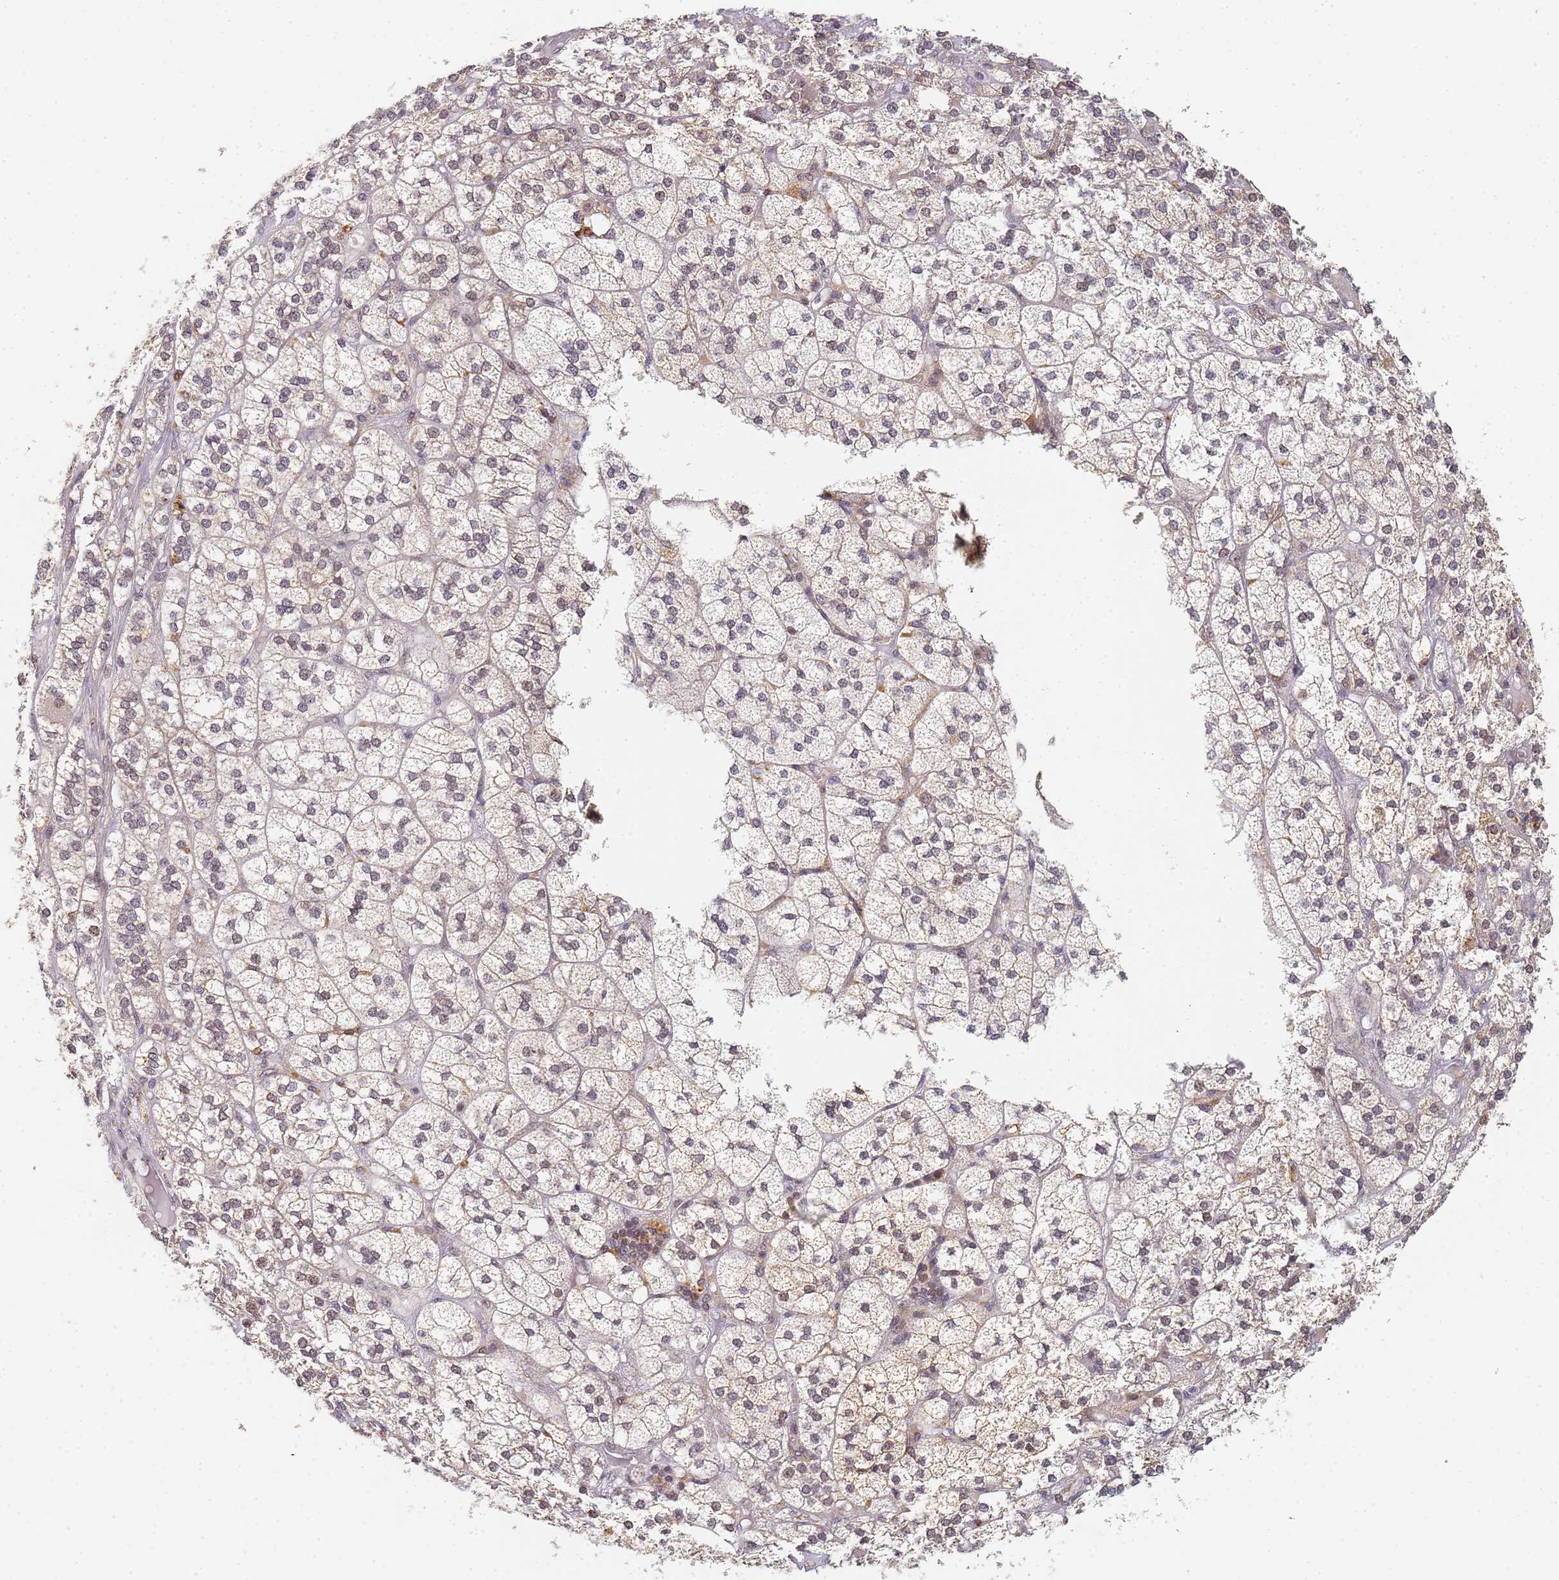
{"staining": {"intensity": "moderate", "quantity": "25%-75%", "location": "cytoplasmic/membranous,nuclear"}, "tissue": "adrenal gland", "cell_type": "Glandular cells", "image_type": "normal", "snomed": [{"axis": "morphology", "description": "Normal tissue, NOS"}, {"axis": "topography", "description": "Adrenal gland"}], "caption": "Protein positivity by immunohistochemistry shows moderate cytoplasmic/membranous,nuclear positivity in approximately 25%-75% of glandular cells in normal adrenal gland.", "gene": "HMCES", "patient": {"sex": "female", "age": 61}}